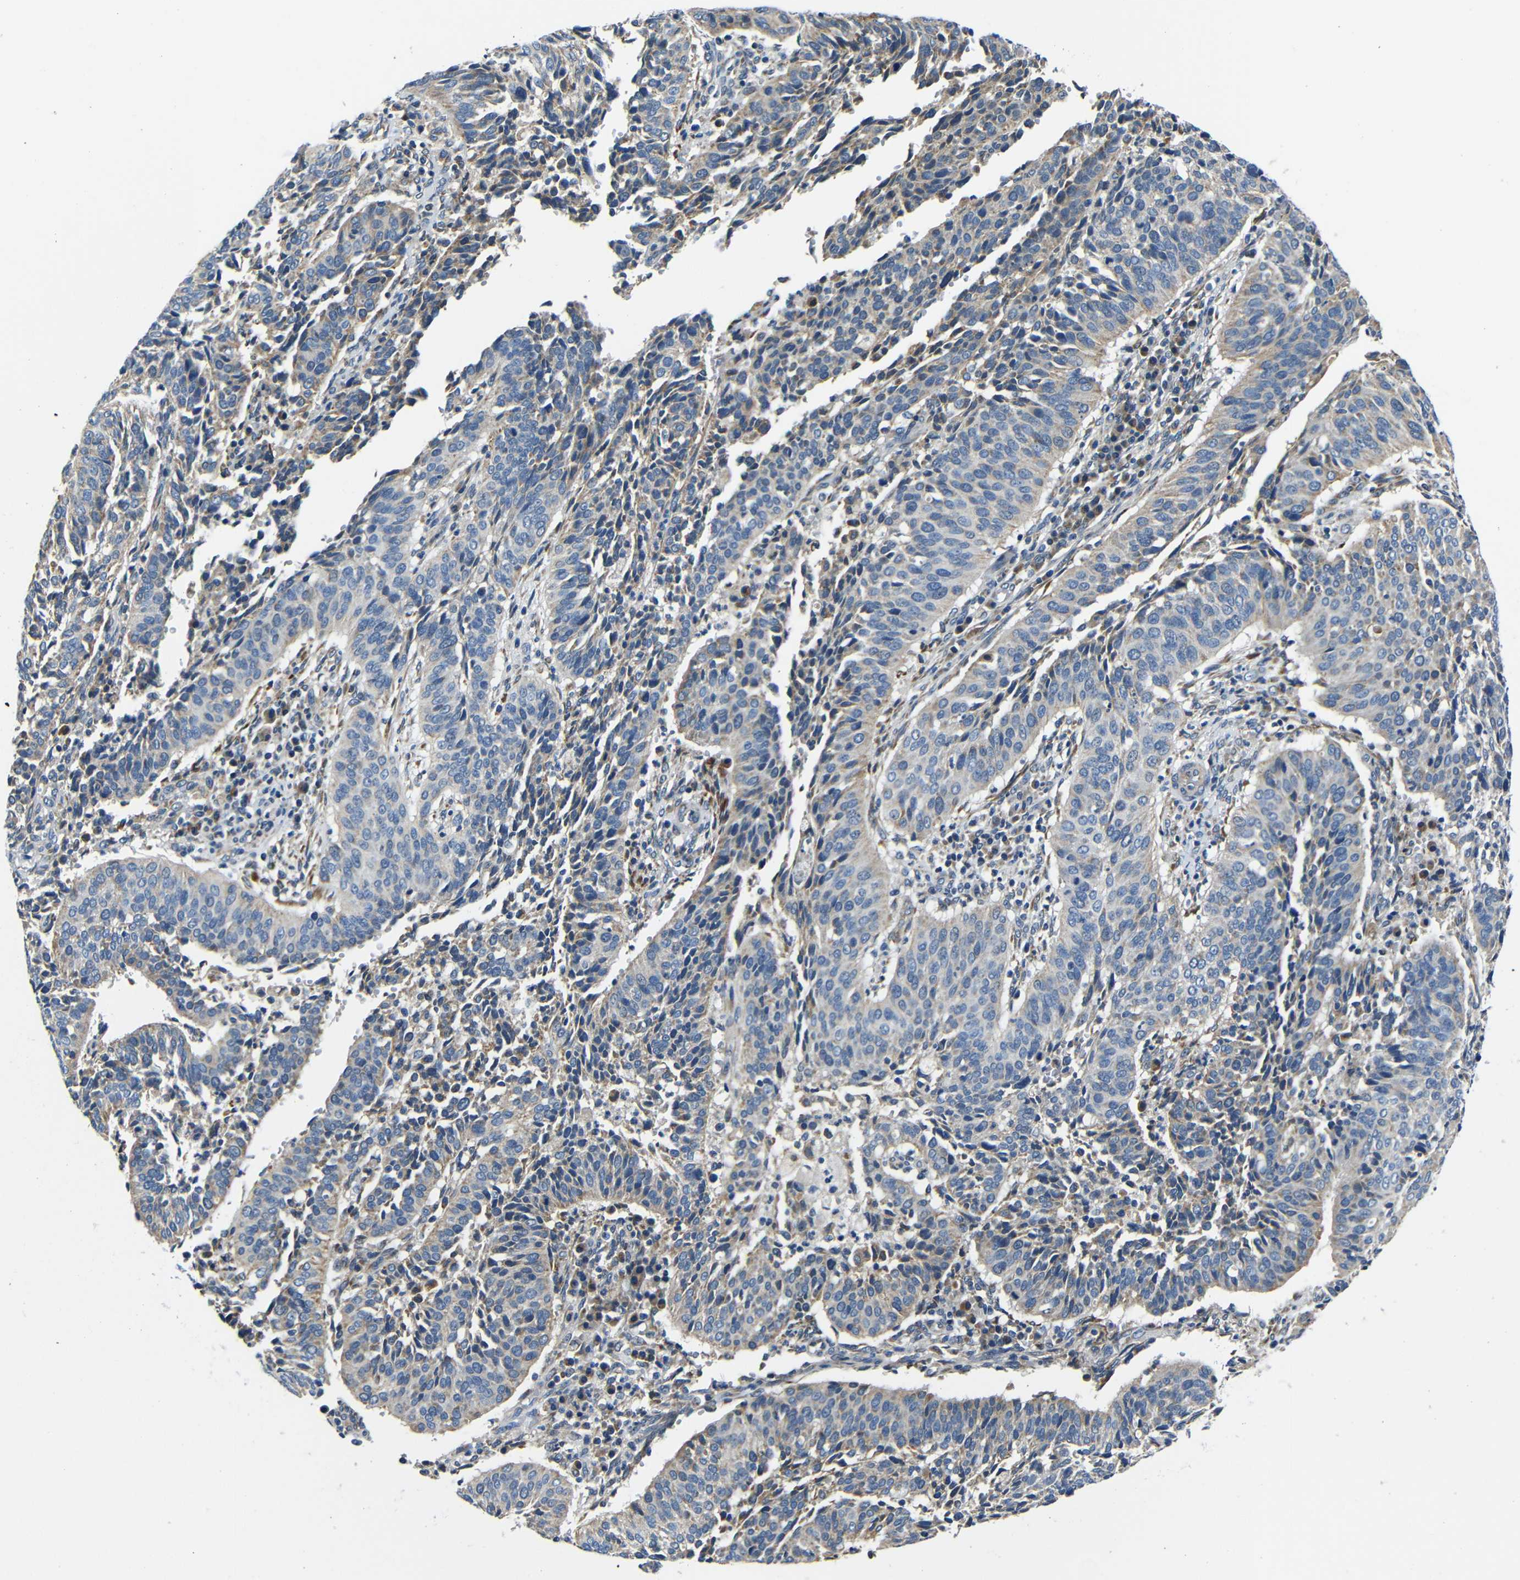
{"staining": {"intensity": "weak", "quantity": "<25%", "location": "cytoplasmic/membranous"}, "tissue": "cervical cancer", "cell_type": "Tumor cells", "image_type": "cancer", "snomed": [{"axis": "morphology", "description": "Normal tissue, NOS"}, {"axis": "morphology", "description": "Squamous cell carcinoma, NOS"}, {"axis": "topography", "description": "Cervix"}], "caption": "This is an immunohistochemistry (IHC) image of human cervical squamous cell carcinoma. There is no staining in tumor cells.", "gene": "FKBP14", "patient": {"sex": "female", "age": 39}}